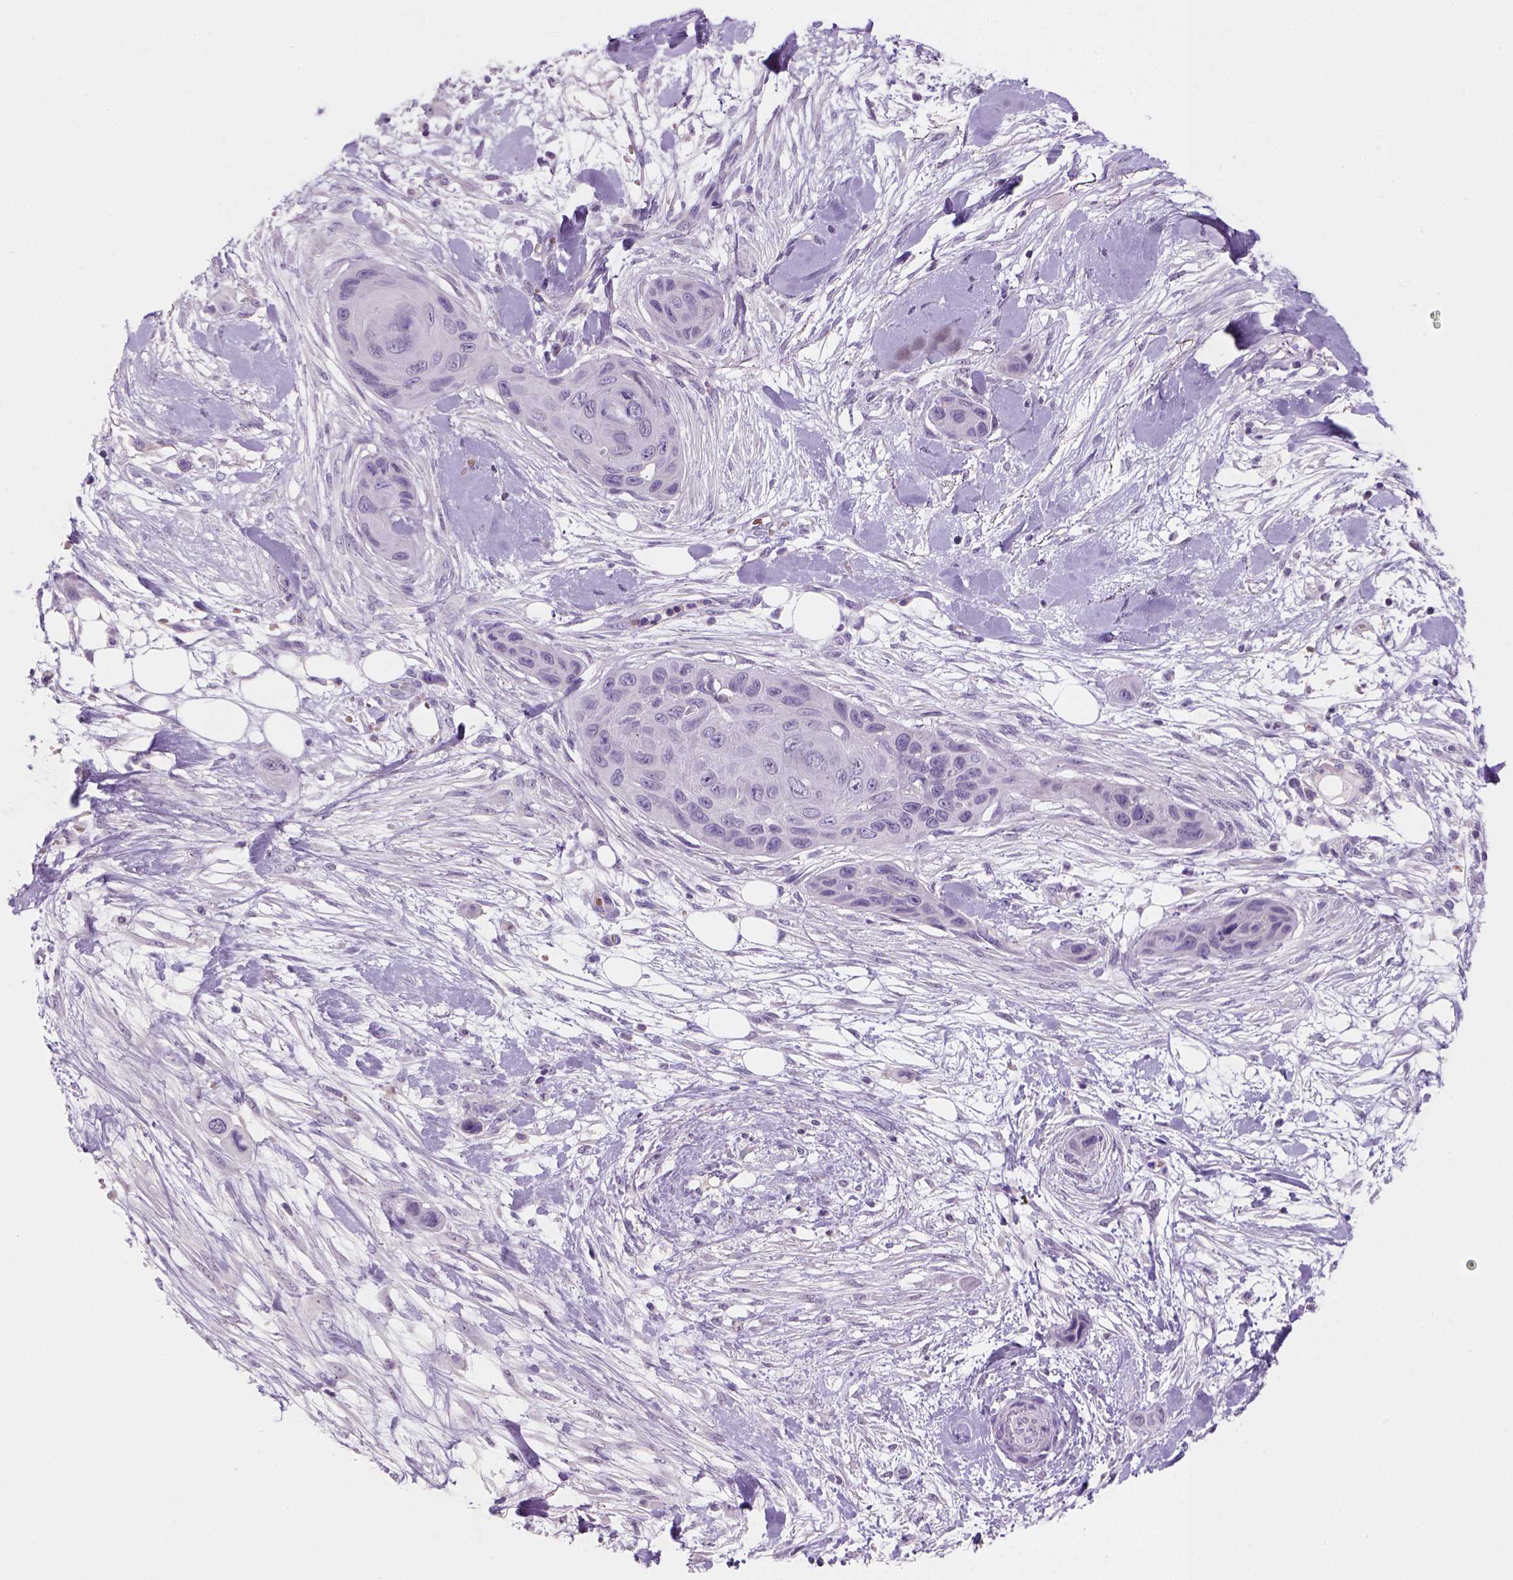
{"staining": {"intensity": "negative", "quantity": "none", "location": "none"}, "tissue": "skin cancer", "cell_type": "Tumor cells", "image_type": "cancer", "snomed": [{"axis": "morphology", "description": "Squamous cell carcinoma, NOS"}, {"axis": "topography", "description": "Skin"}], "caption": "This is a image of IHC staining of squamous cell carcinoma (skin), which shows no positivity in tumor cells.", "gene": "ZMAT4", "patient": {"sex": "male", "age": 82}}